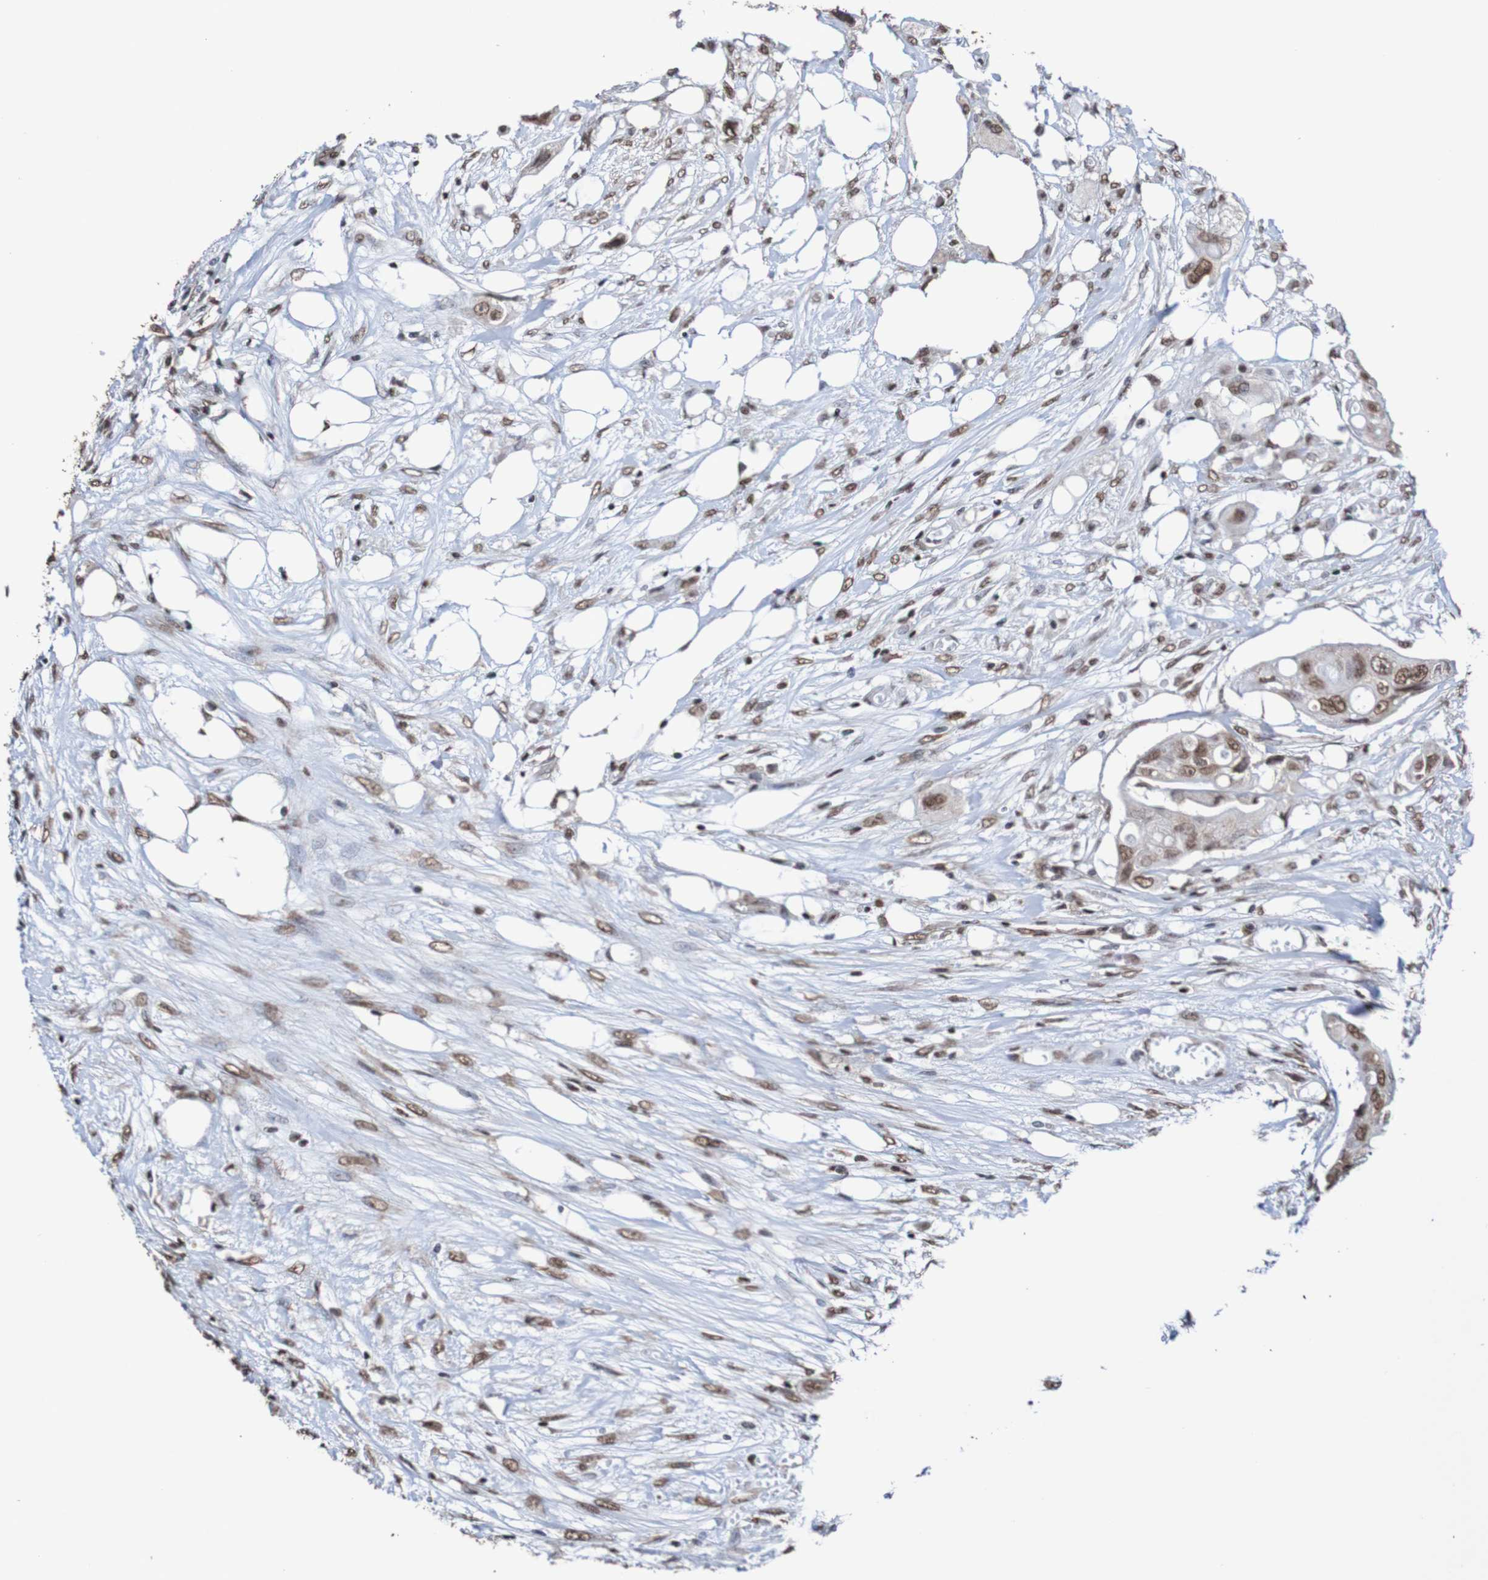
{"staining": {"intensity": "moderate", "quantity": ">75%", "location": "cytoplasmic/membranous,nuclear"}, "tissue": "colorectal cancer", "cell_type": "Tumor cells", "image_type": "cancer", "snomed": [{"axis": "morphology", "description": "Adenocarcinoma, NOS"}, {"axis": "topography", "description": "Colon"}], "caption": "Protein staining by IHC reveals moderate cytoplasmic/membranous and nuclear staining in approximately >75% of tumor cells in colorectal cancer (adenocarcinoma). (Stains: DAB in brown, nuclei in blue, Microscopy: brightfield microscopy at high magnification).", "gene": "GFI1", "patient": {"sex": "female", "age": 57}}